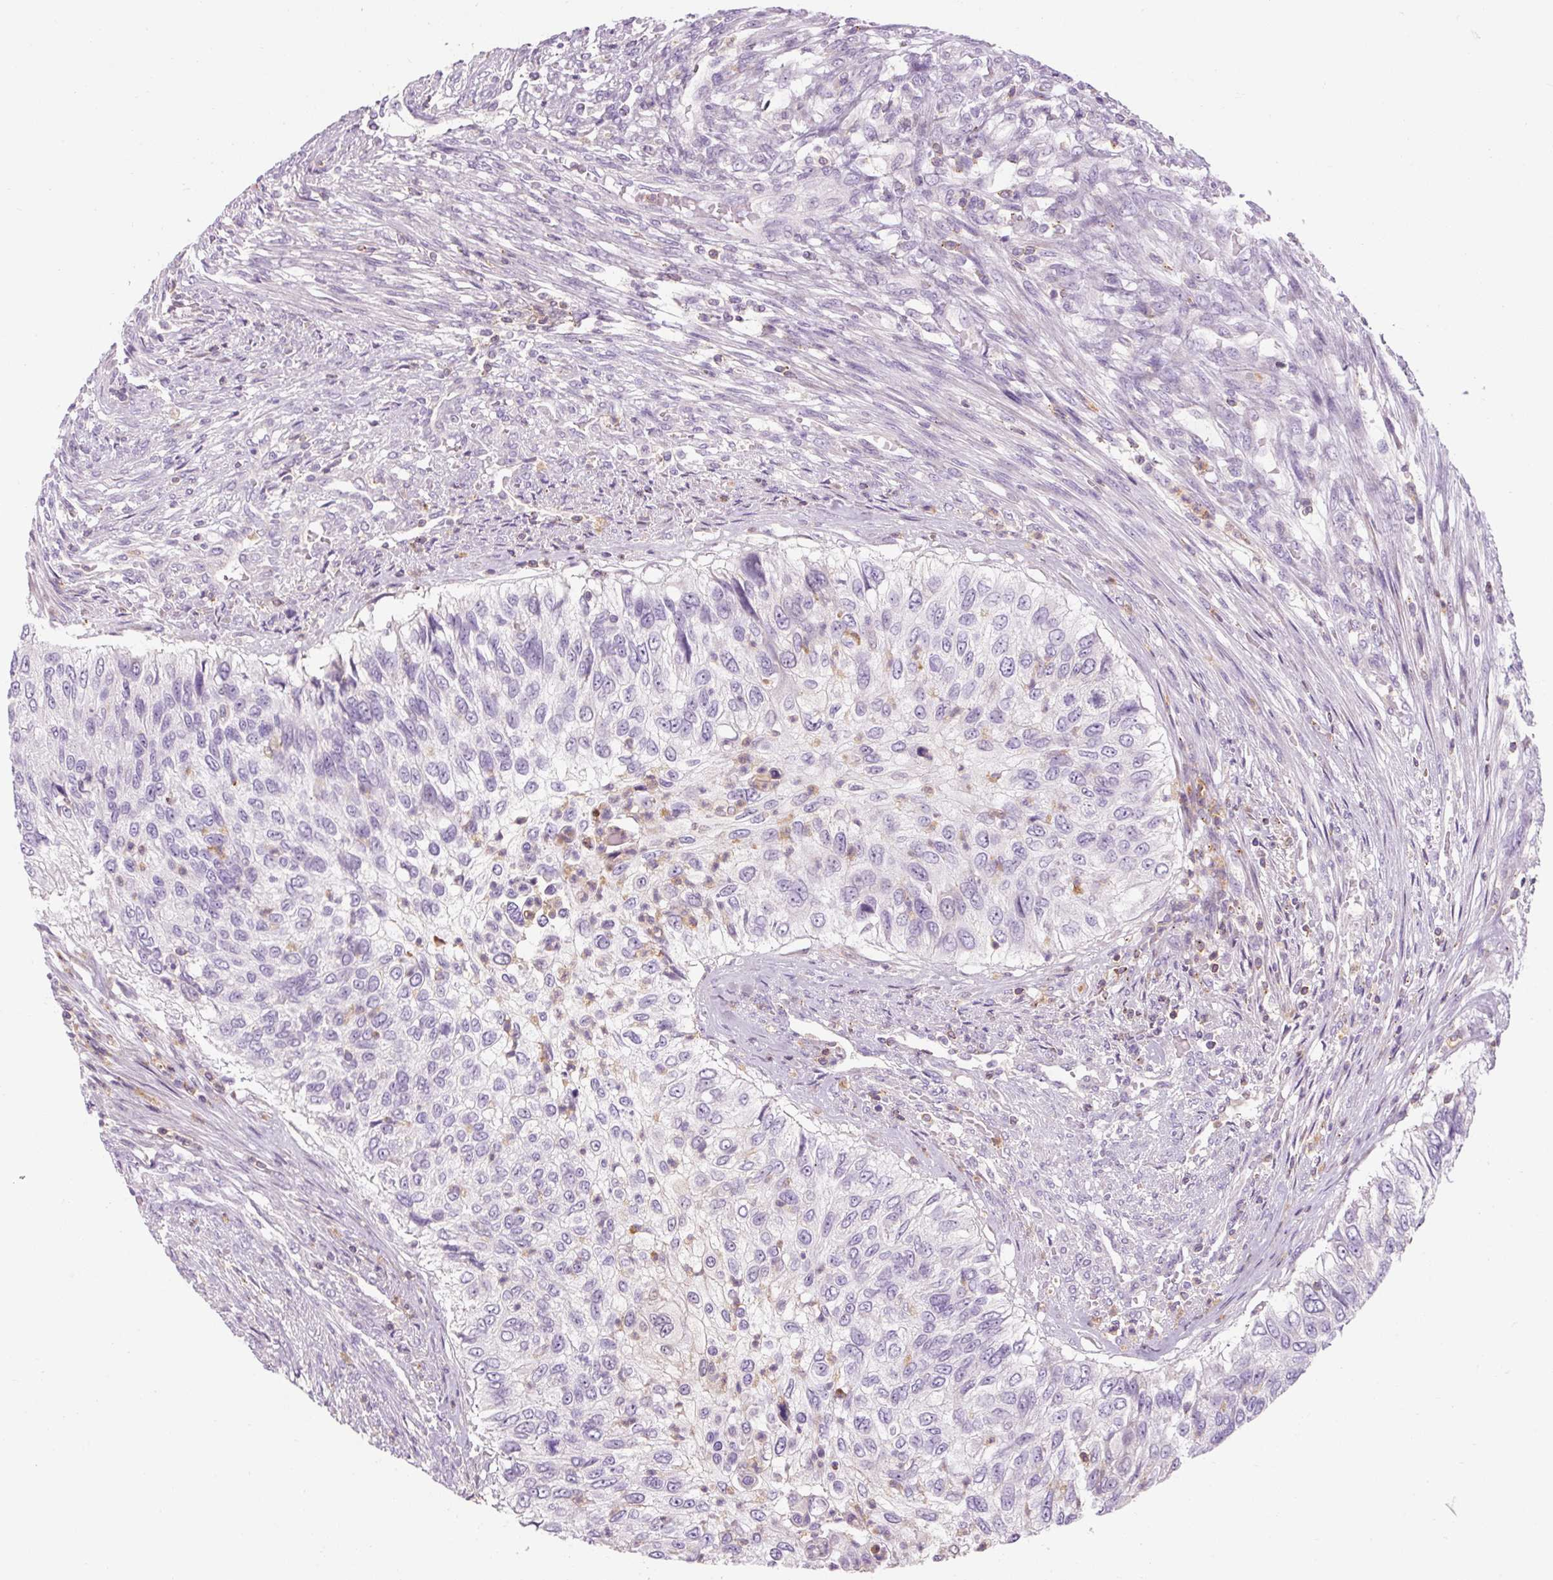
{"staining": {"intensity": "negative", "quantity": "none", "location": "none"}, "tissue": "urothelial cancer", "cell_type": "Tumor cells", "image_type": "cancer", "snomed": [{"axis": "morphology", "description": "Urothelial carcinoma, High grade"}, {"axis": "topography", "description": "Urinary bladder"}], "caption": "High power microscopy image of an immunohistochemistry histopathology image of urothelial carcinoma (high-grade), revealing no significant positivity in tumor cells.", "gene": "TIGD2", "patient": {"sex": "female", "age": 60}}